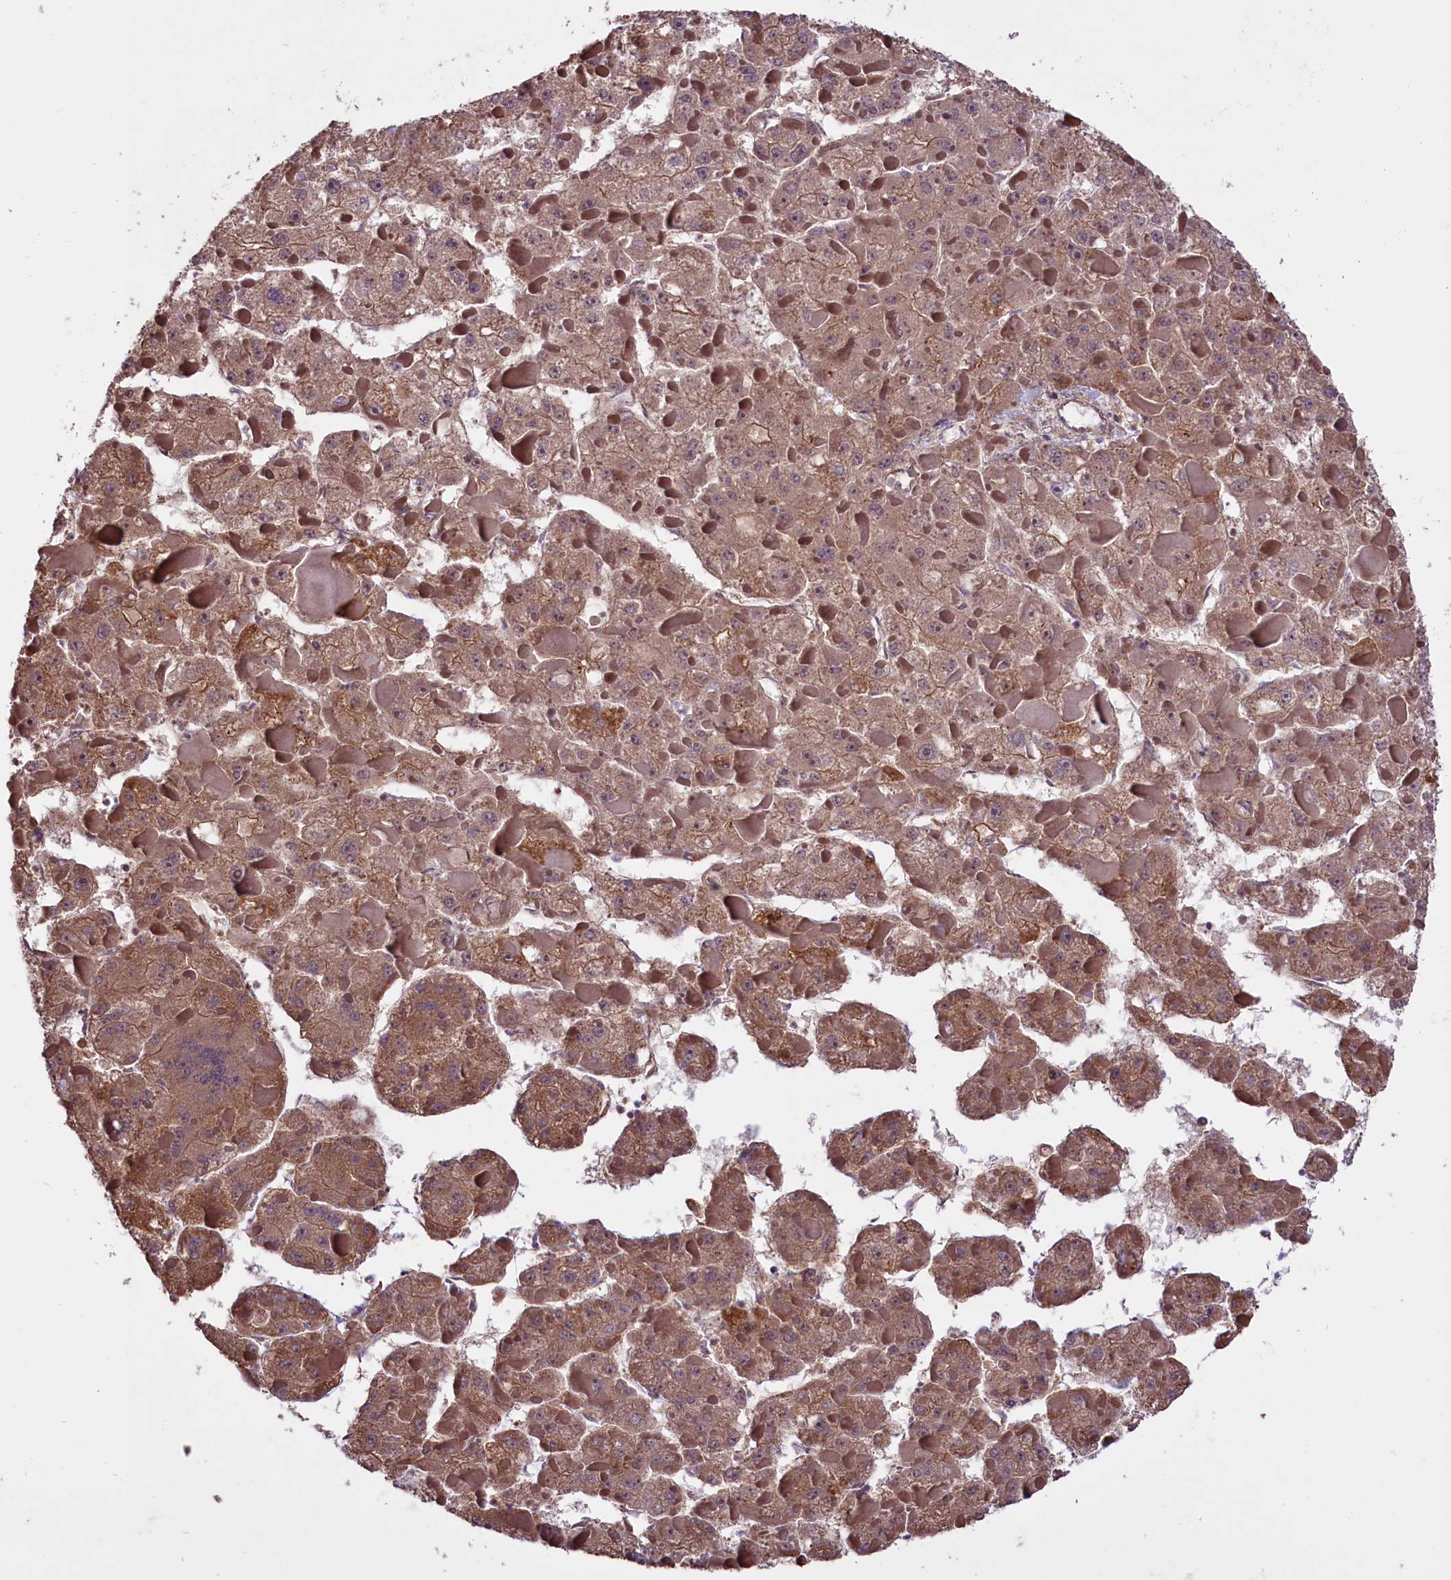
{"staining": {"intensity": "moderate", "quantity": ">75%", "location": "cytoplasmic/membranous"}, "tissue": "liver cancer", "cell_type": "Tumor cells", "image_type": "cancer", "snomed": [{"axis": "morphology", "description": "Carcinoma, Hepatocellular, NOS"}, {"axis": "topography", "description": "Liver"}], "caption": "Protein staining of hepatocellular carcinoma (liver) tissue shows moderate cytoplasmic/membranous expression in about >75% of tumor cells.", "gene": "HDAC5", "patient": {"sex": "female", "age": 73}}